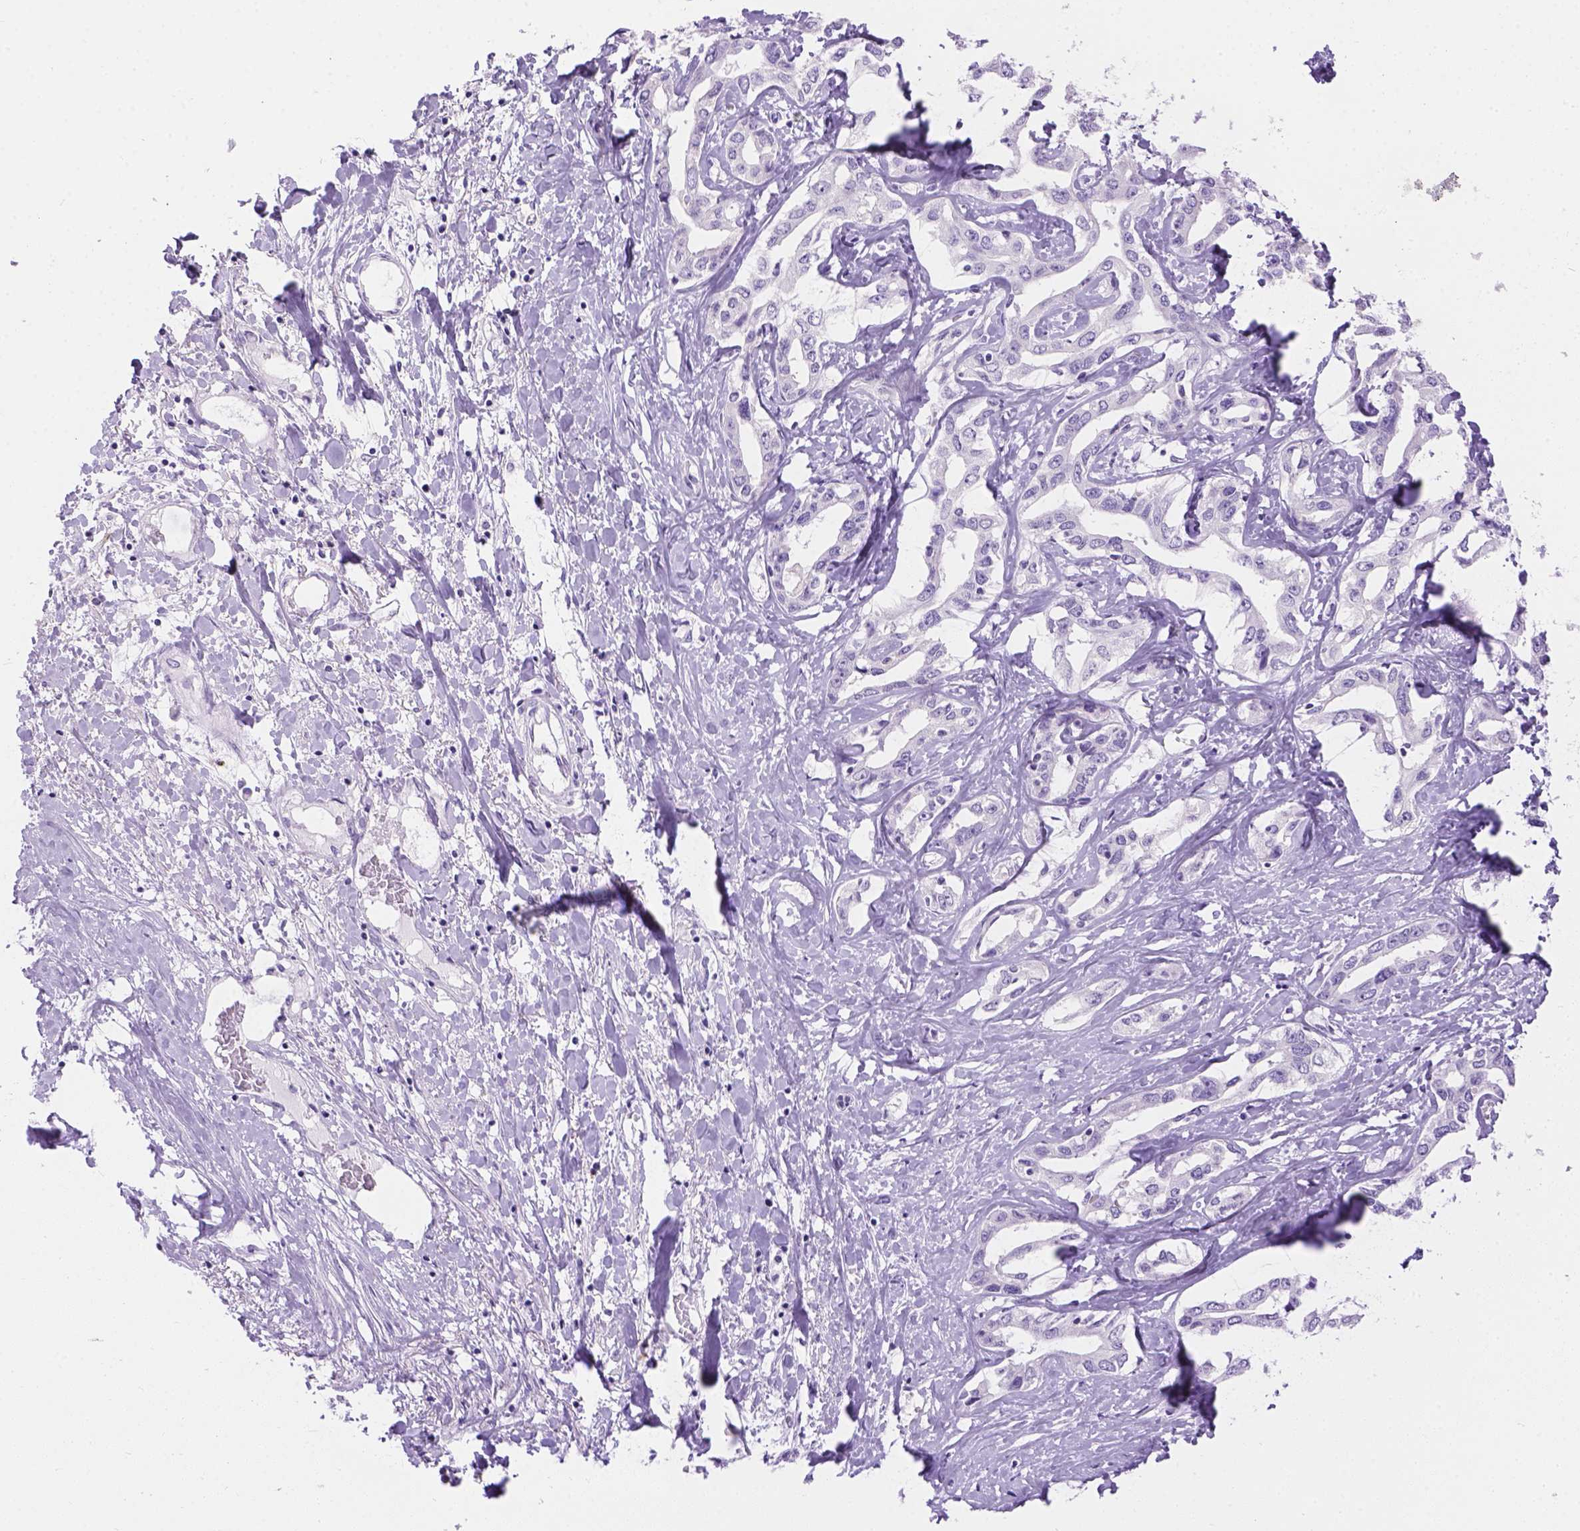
{"staining": {"intensity": "negative", "quantity": "none", "location": "none"}, "tissue": "liver cancer", "cell_type": "Tumor cells", "image_type": "cancer", "snomed": [{"axis": "morphology", "description": "Cholangiocarcinoma"}, {"axis": "topography", "description": "Liver"}], "caption": "DAB (3,3'-diaminobenzidine) immunohistochemical staining of liver cancer (cholangiocarcinoma) exhibits no significant expression in tumor cells. (Immunohistochemistry, brightfield microscopy, high magnification).", "gene": "TMEM38A", "patient": {"sex": "male", "age": 59}}